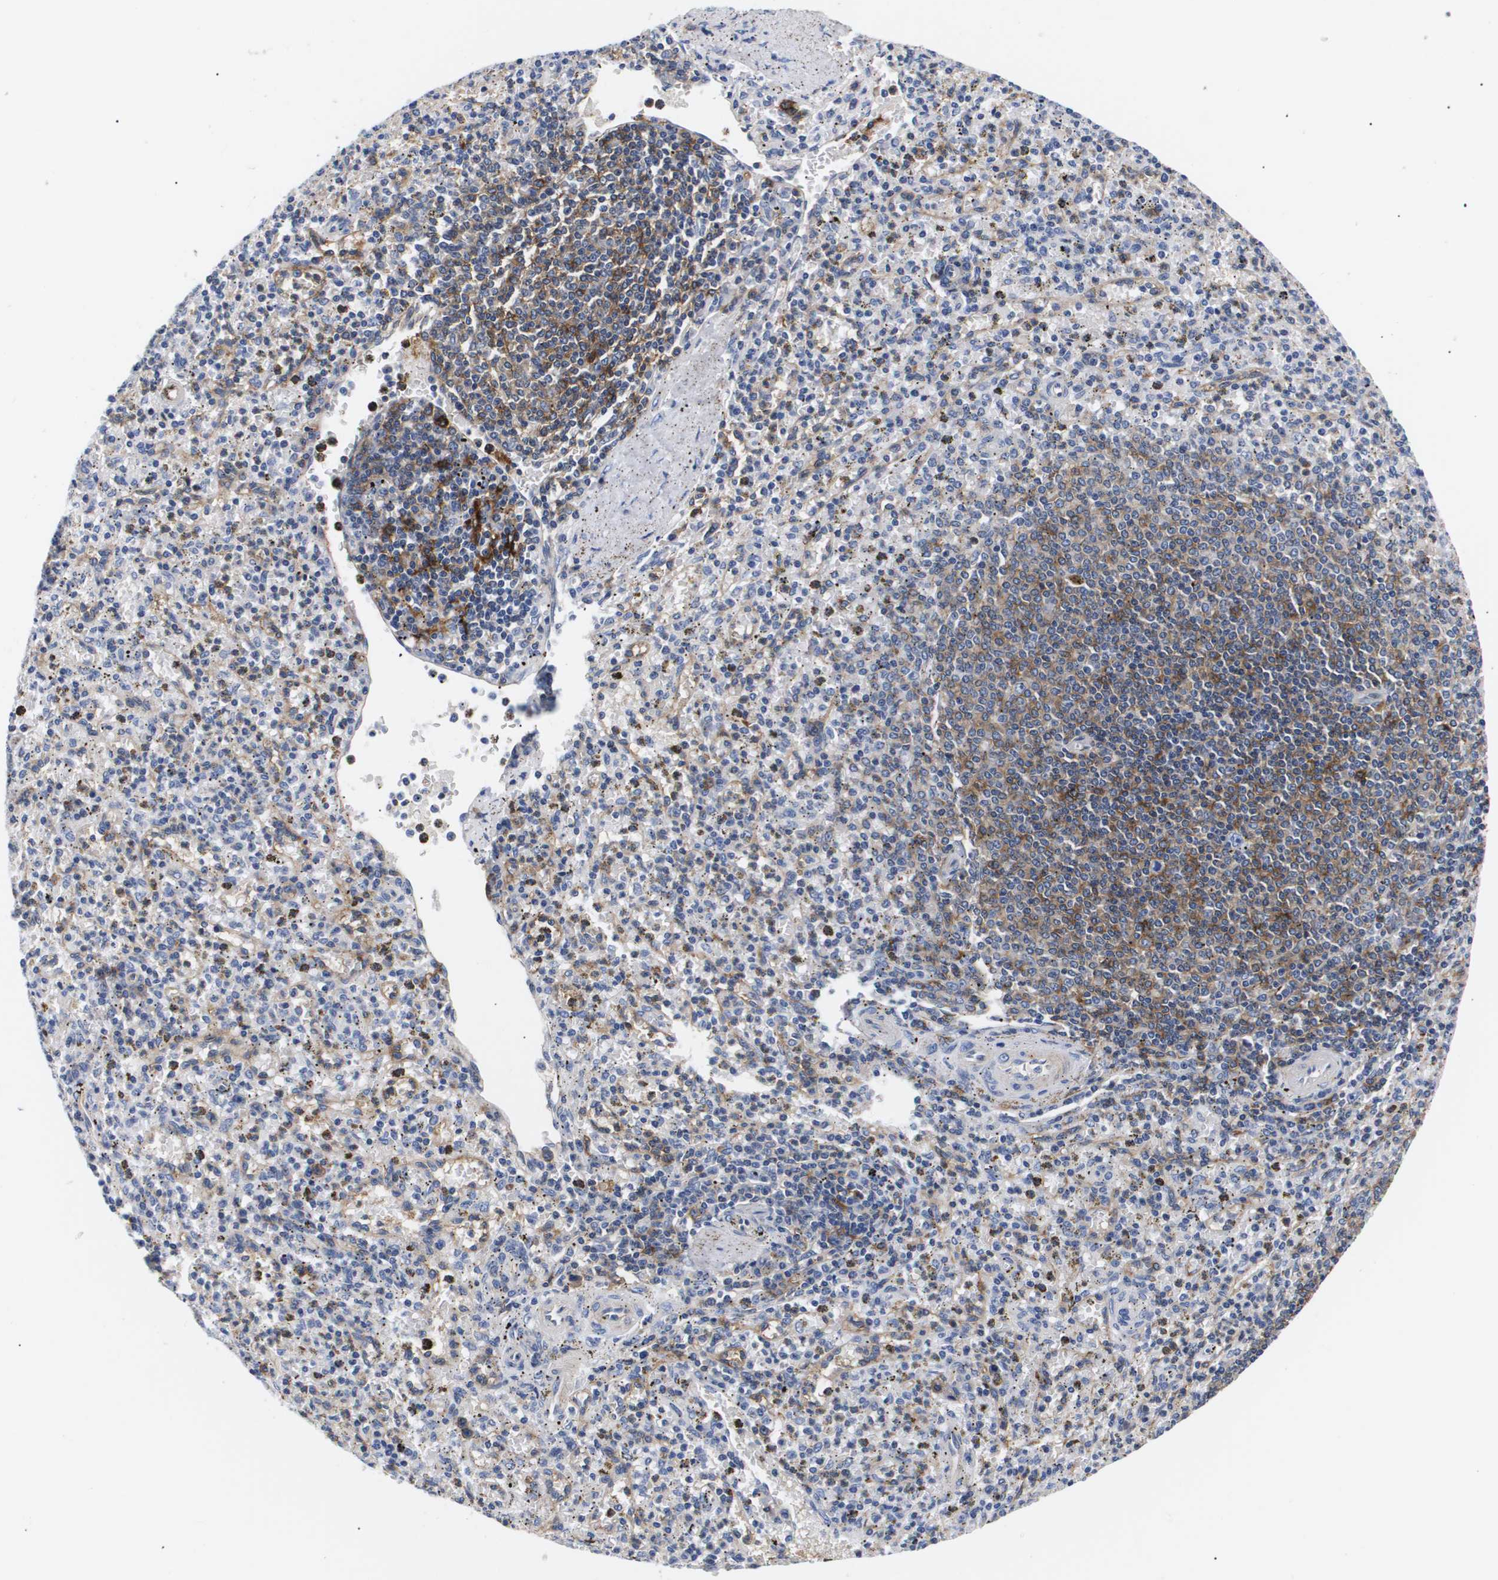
{"staining": {"intensity": "moderate", "quantity": "<25%", "location": "cytoplasmic/membranous"}, "tissue": "spleen", "cell_type": "Cells in red pulp", "image_type": "normal", "snomed": [{"axis": "morphology", "description": "Normal tissue, NOS"}, {"axis": "topography", "description": "Spleen"}], "caption": "Protein analysis of unremarkable spleen exhibits moderate cytoplasmic/membranous expression in about <25% of cells in red pulp.", "gene": "SHD", "patient": {"sex": "male", "age": 72}}